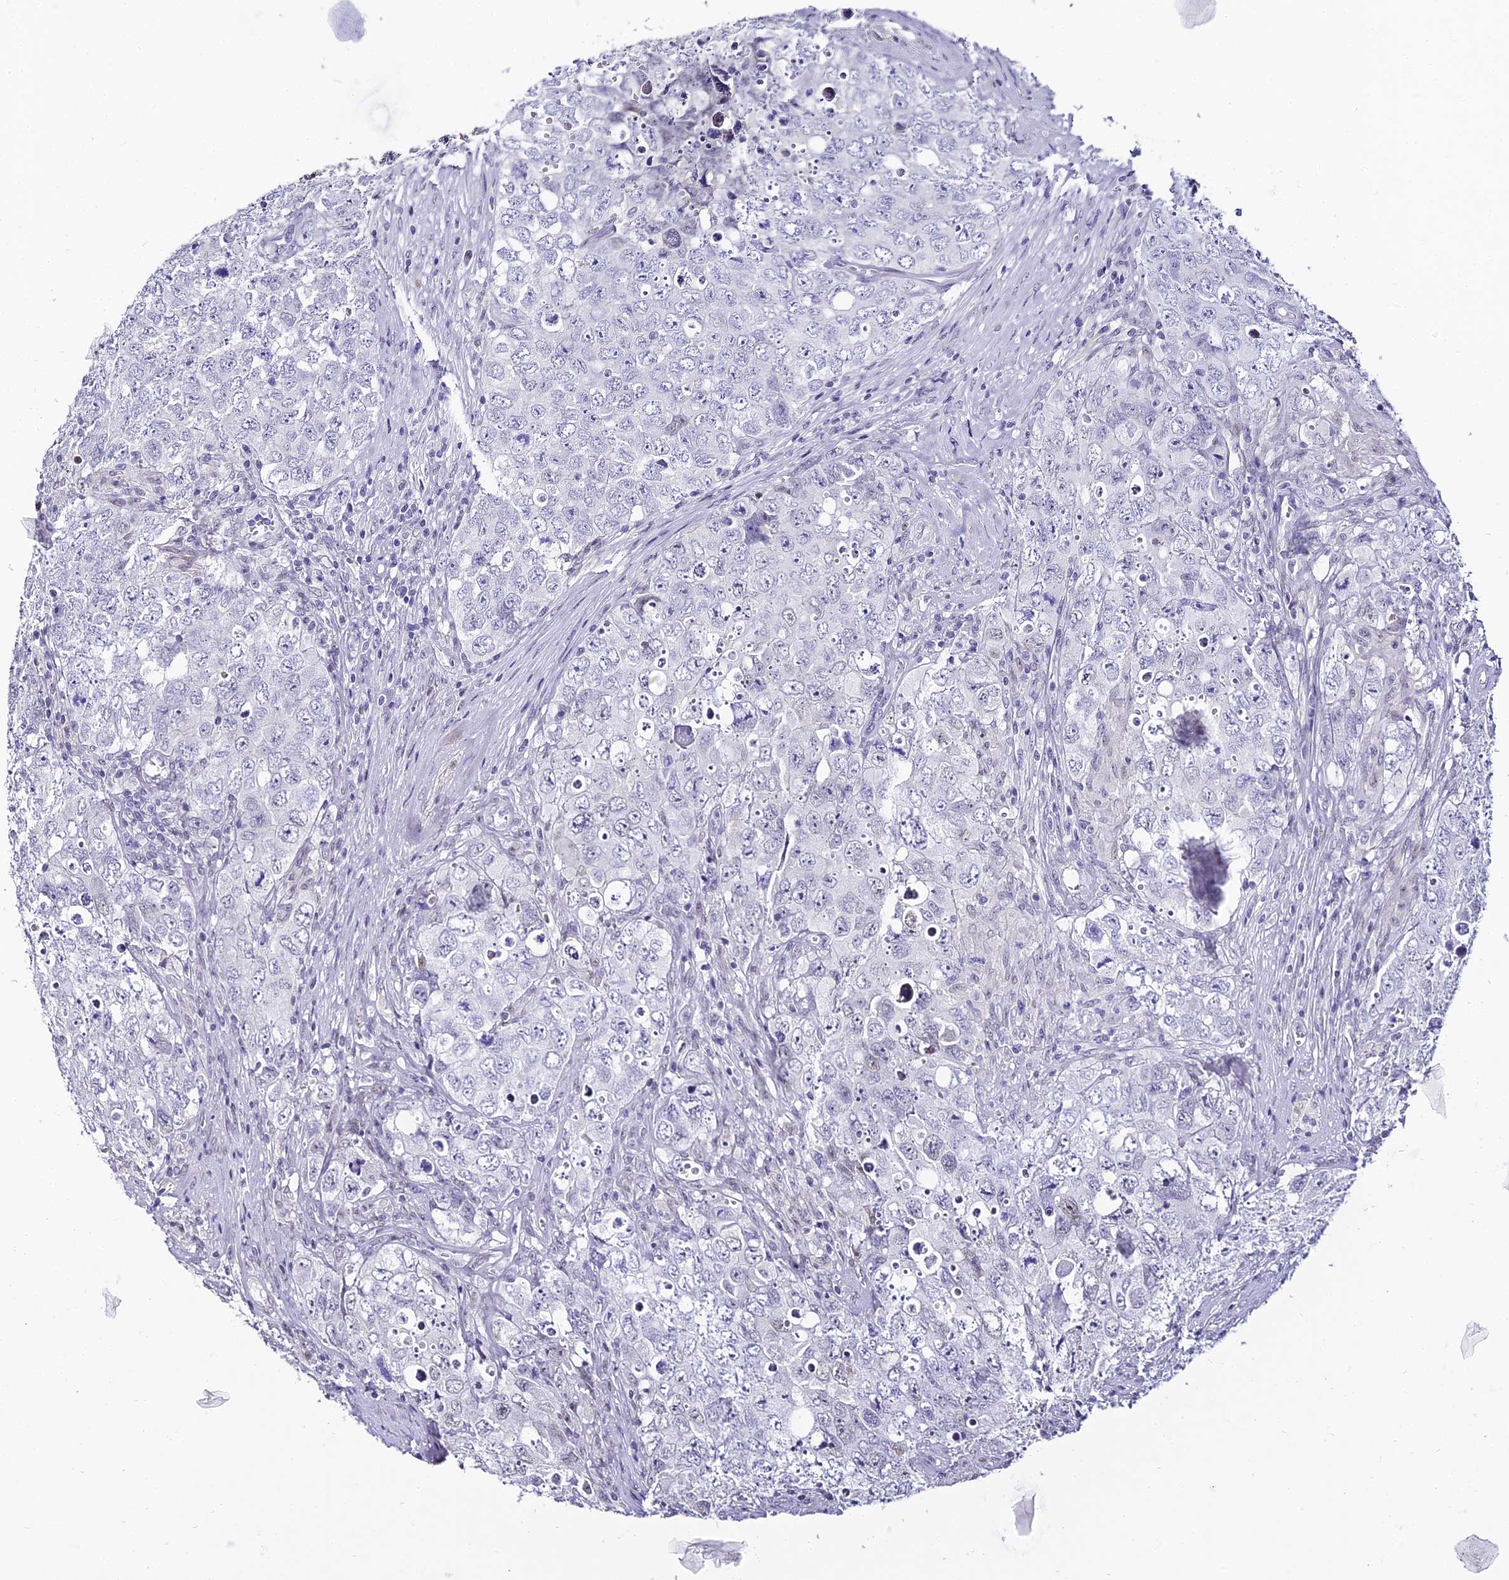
{"staining": {"intensity": "negative", "quantity": "none", "location": "none"}, "tissue": "testis cancer", "cell_type": "Tumor cells", "image_type": "cancer", "snomed": [{"axis": "morphology", "description": "Seminoma, NOS"}, {"axis": "morphology", "description": "Carcinoma, Embryonal, NOS"}, {"axis": "topography", "description": "Testis"}], "caption": "DAB (3,3'-diaminobenzidine) immunohistochemical staining of testis seminoma demonstrates no significant staining in tumor cells.", "gene": "ABHD14A-ACY1", "patient": {"sex": "male", "age": 43}}